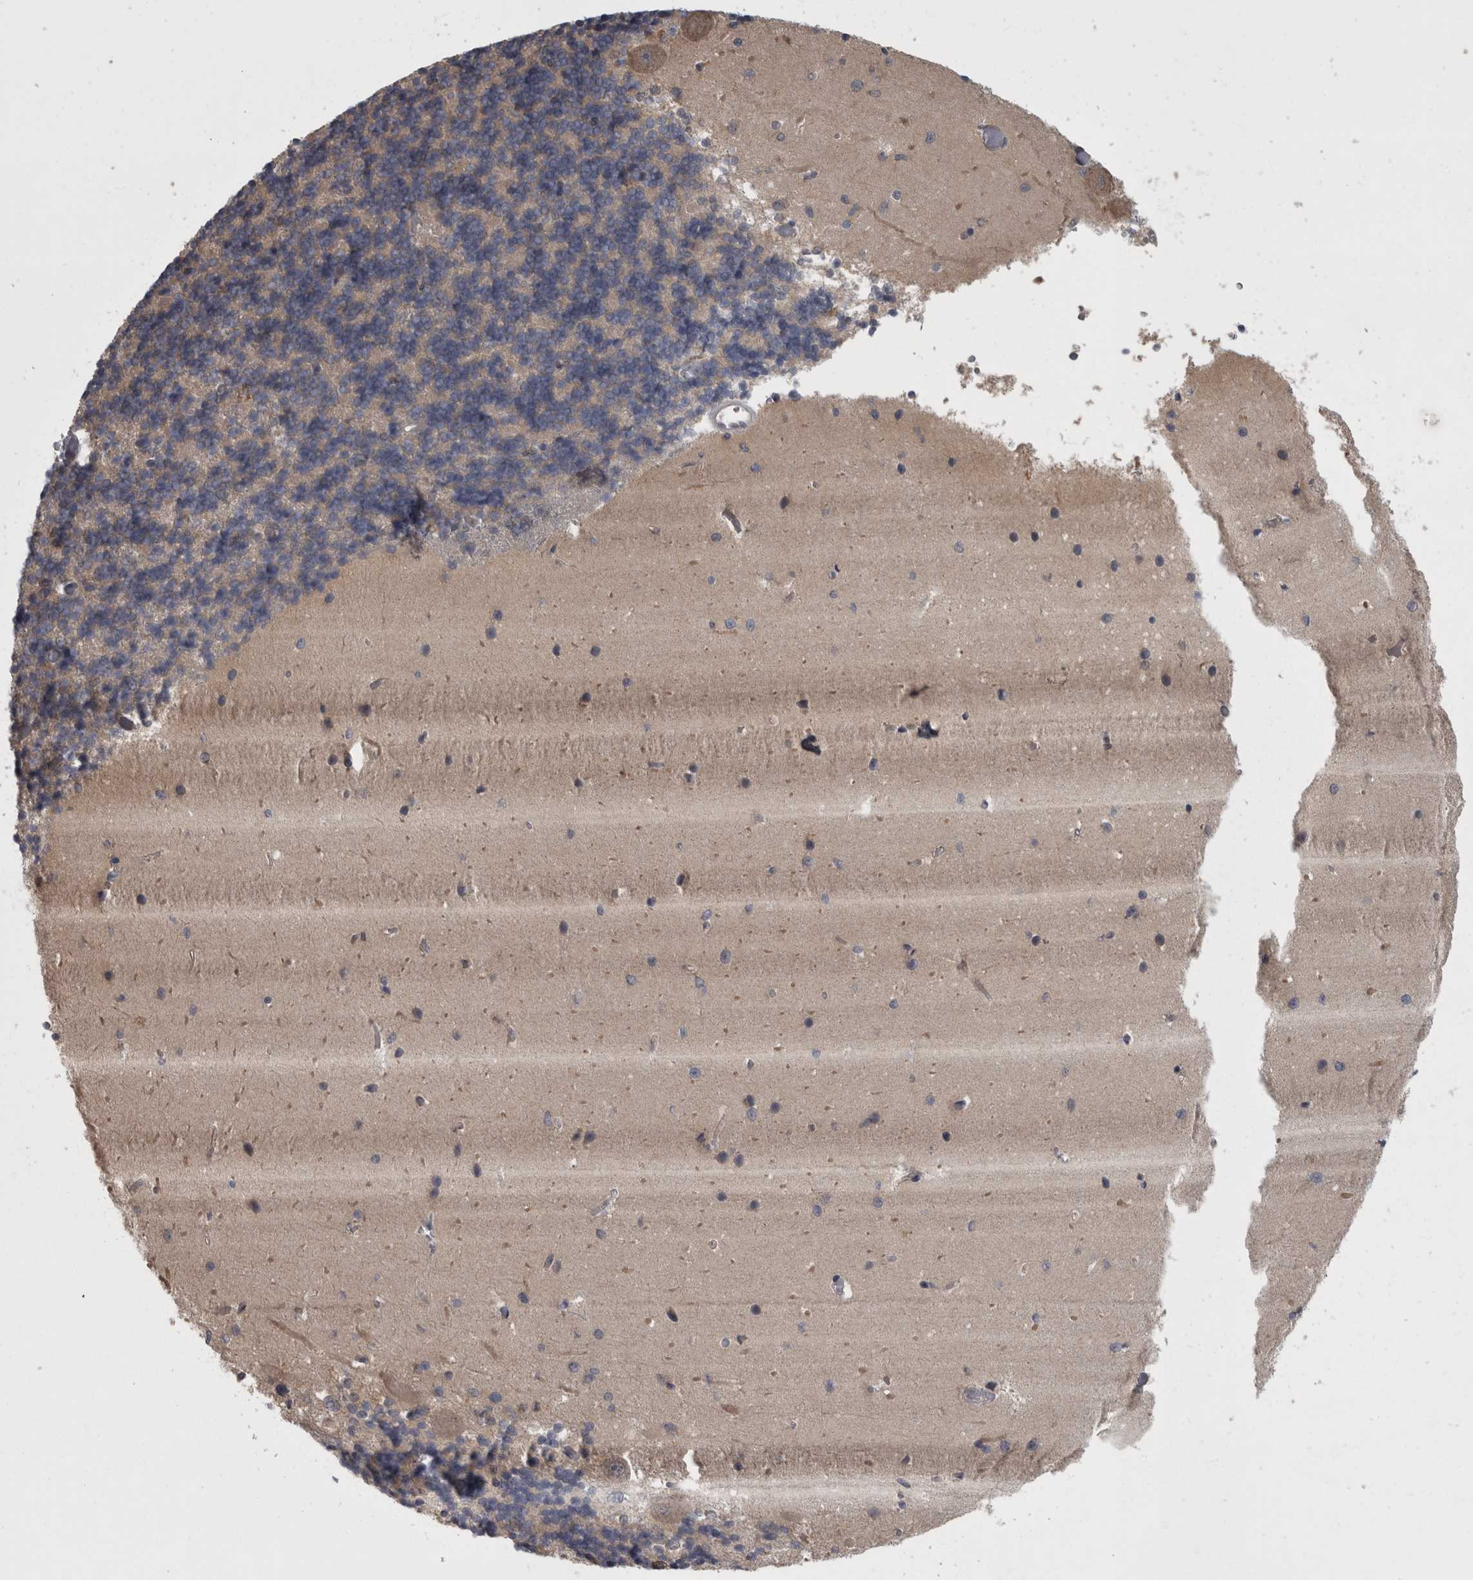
{"staining": {"intensity": "weak", "quantity": "<25%", "location": "cytoplasmic/membranous"}, "tissue": "cerebellum", "cell_type": "Cells in granular layer", "image_type": "normal", "snomed": [{"axis": "morphology", "description": "Normal tissue, NOS"}, {"axis": "topography", "description": "Cerebellum"}], "caption": "Immunohistochemistry of normal cerebellum exhibits no expression in cells in granular layer.", "gene": "APRT", "patient": {"sex": "male", "age": 37}}